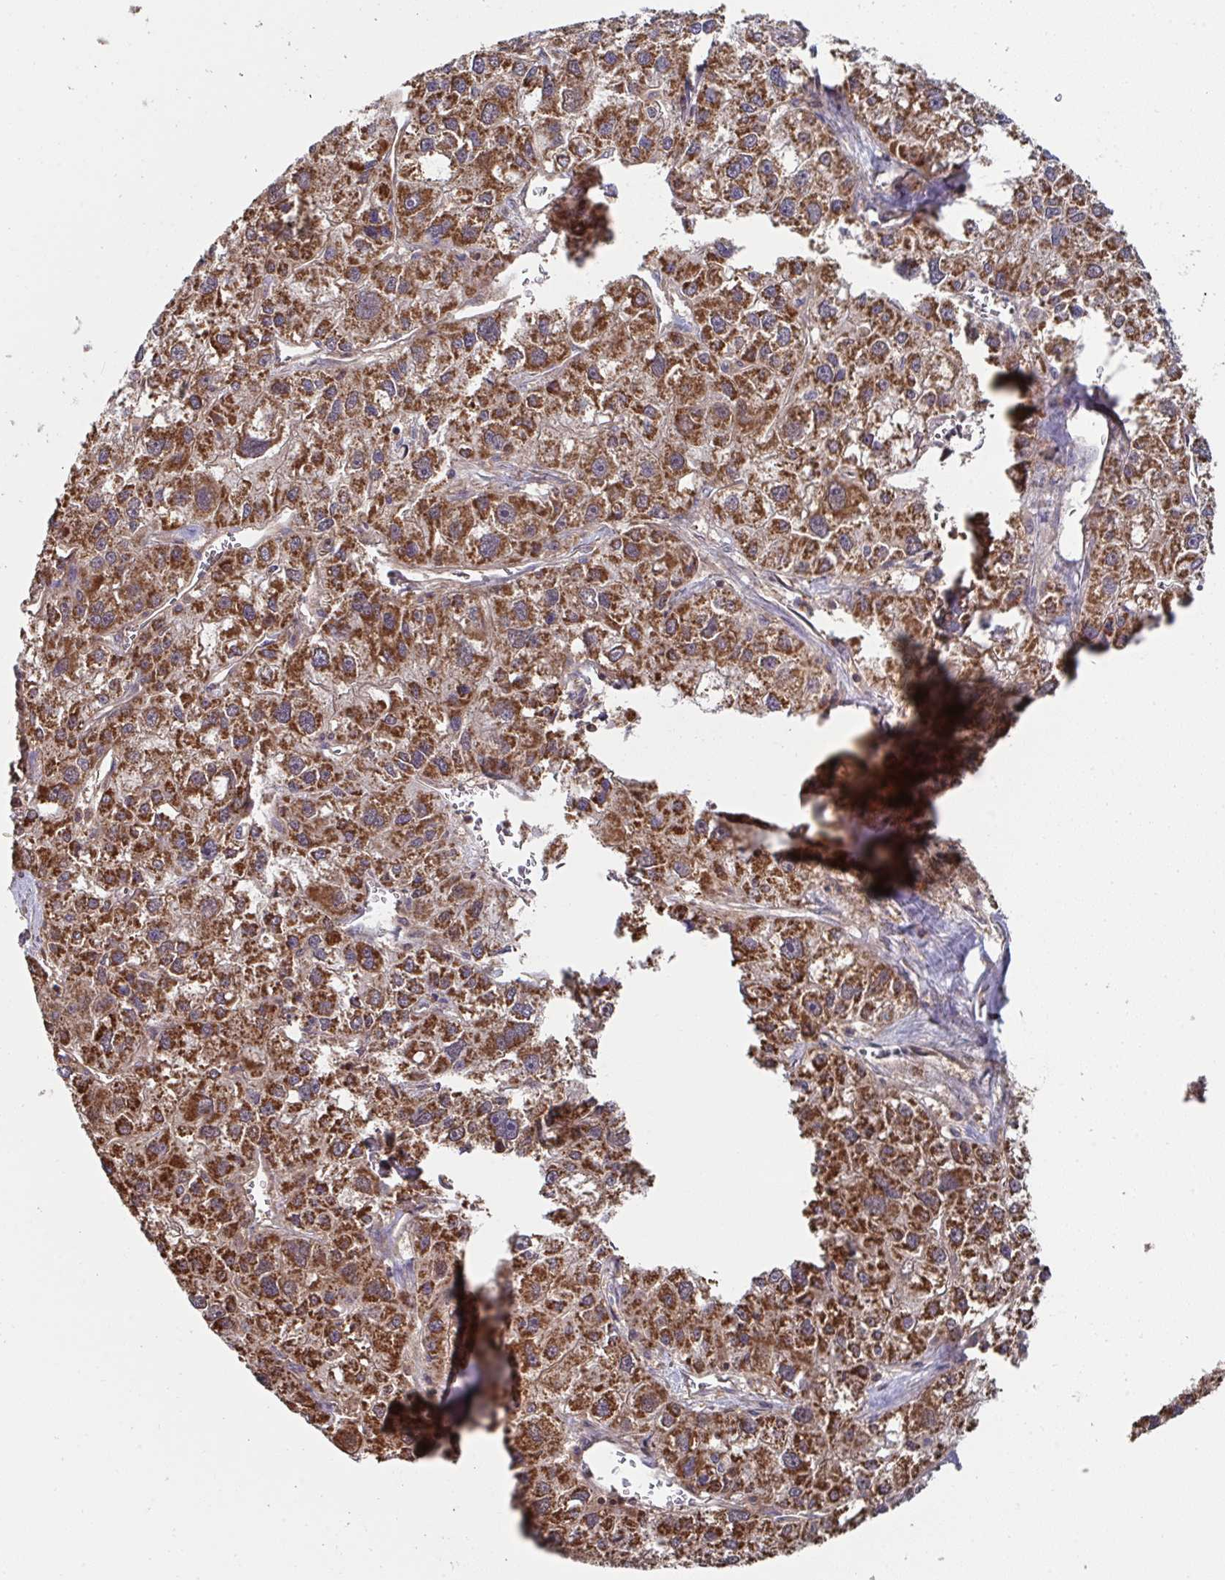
{"staining": {"intensity": "strong", "quantity": ">75%", "location": "cytoplasmic/membranous"}, "tissue": "liver cancer", "cell_type": "Tumor cells", "image_type": "cancer", "snomed": [{"axis": "morphology", "description": "Carcinoma, Hepatocellular, NOS"}, {"axis": "topography", "description": "Liver"}], "caption": "Brown immunohistochemical staining in liver cancer (hepatocellular carcinoma) shows strong cytoplasmic/membranous expression in about >75% of tumor cells. The staining was performed using DAB (3,3'-diaminobenzidine), with brown indicating positive protein expression. Nuclei are stained blue with hematoxylin.", "gene": "DZANK1", "patient": {"sex": "male", "age": 73}}